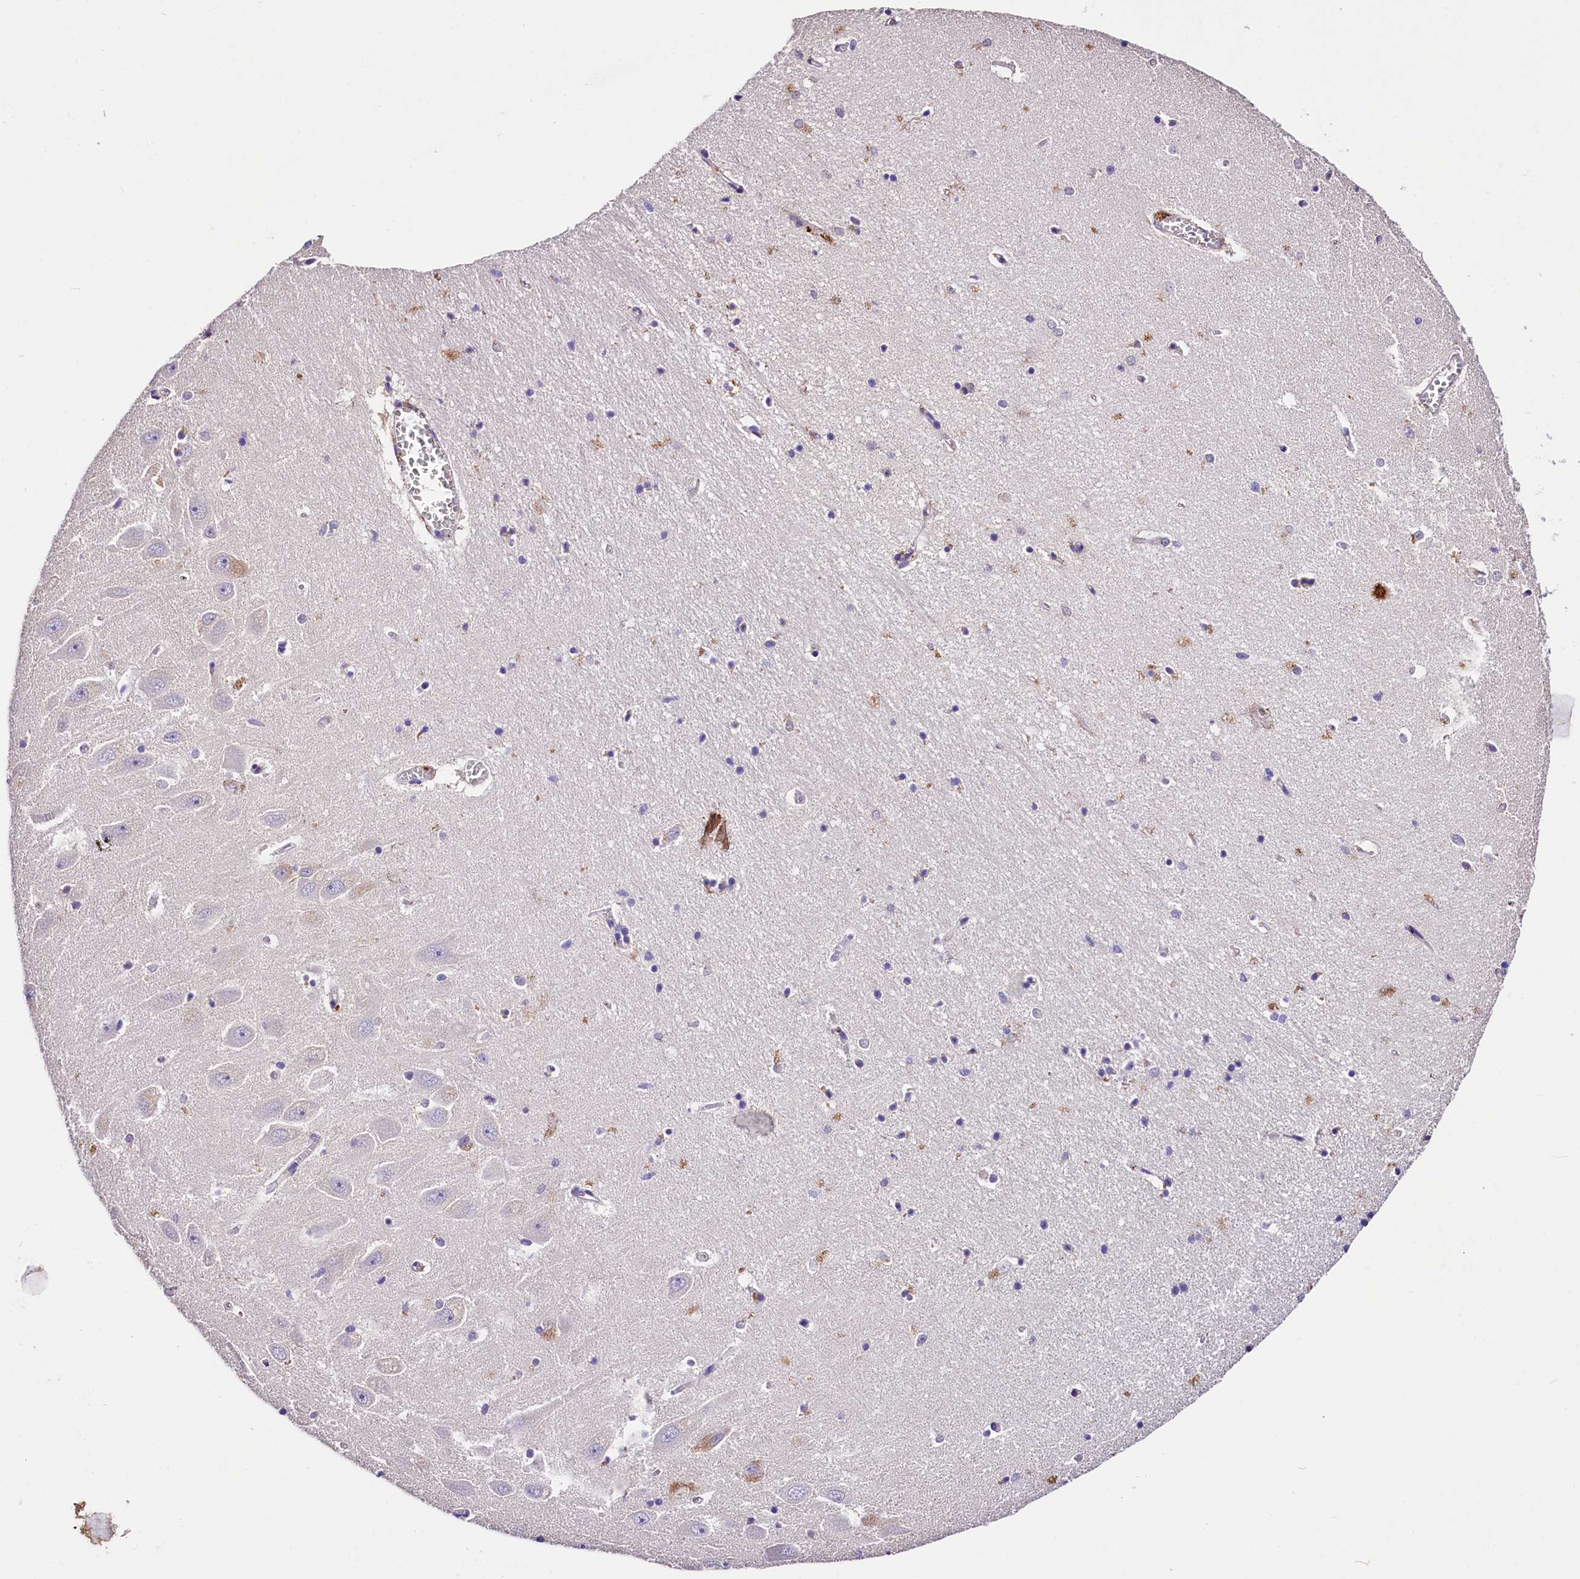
{"staining": {"intensity": "moderate", "quantity": "<25%", "location": "cytoplasmic/membranous"}, "tissue": "hippocampus", "cell_type": "Glial cells", "image_type": "normal", "snomed": [{"axis": "morphology", "description": "Normal tissue, NOS"}, {"axis": "topography", "description": "Hippocampus"}], "caption": "Immunohistochemical staining of benign hippocampus shows low levels of moderate cytoplasmic/membranous positivity in approximately <25% of glial cells.", "gene": "ARMC6", "patient": {"sex": "female", "age": 64}}